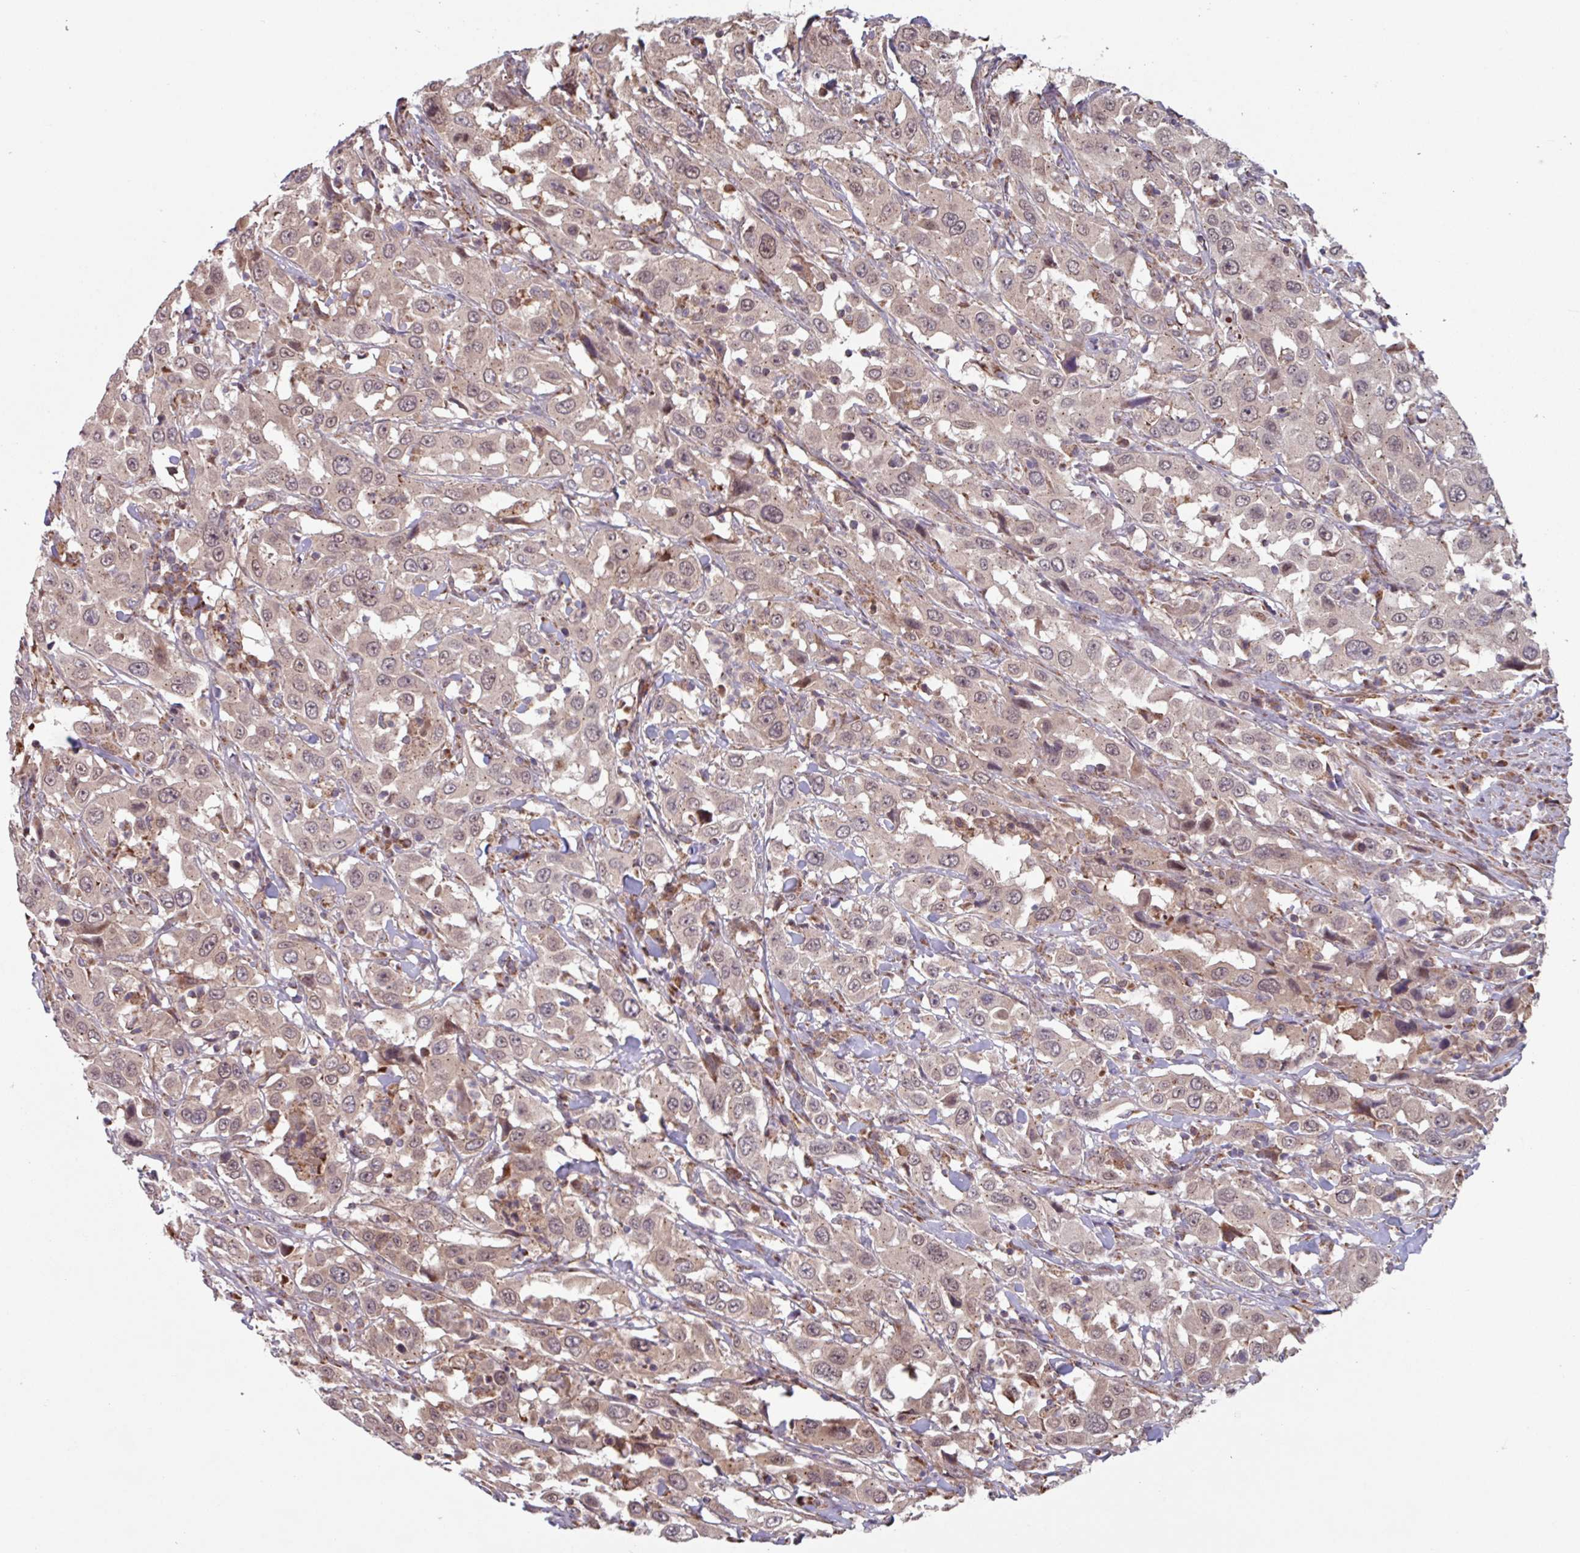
{"staining": {"intensity": "weak", "quantity": "25%-75%", "location": "cytoplasmic/membranous"}, "tissue": "urothelial cancer", "cell_type": "Tumor cells", "image_type": "cancer", "snomed": [{"axis": "morphology", "description": "Urothelial carcinoma, High grade"}, {"axis": "topography", "description": "Urinary bladder"}], "caption": "DAB immunohistochemical staining of human urothelial cancer reveals weak cytoplasmic/membranous protein expression in about 25%-75% of tumor cells. (Brightfield microscopy of DAB IHC at high magnification).", "gene": "COX7C", "patient": {"sex": "male", "age": 61}}